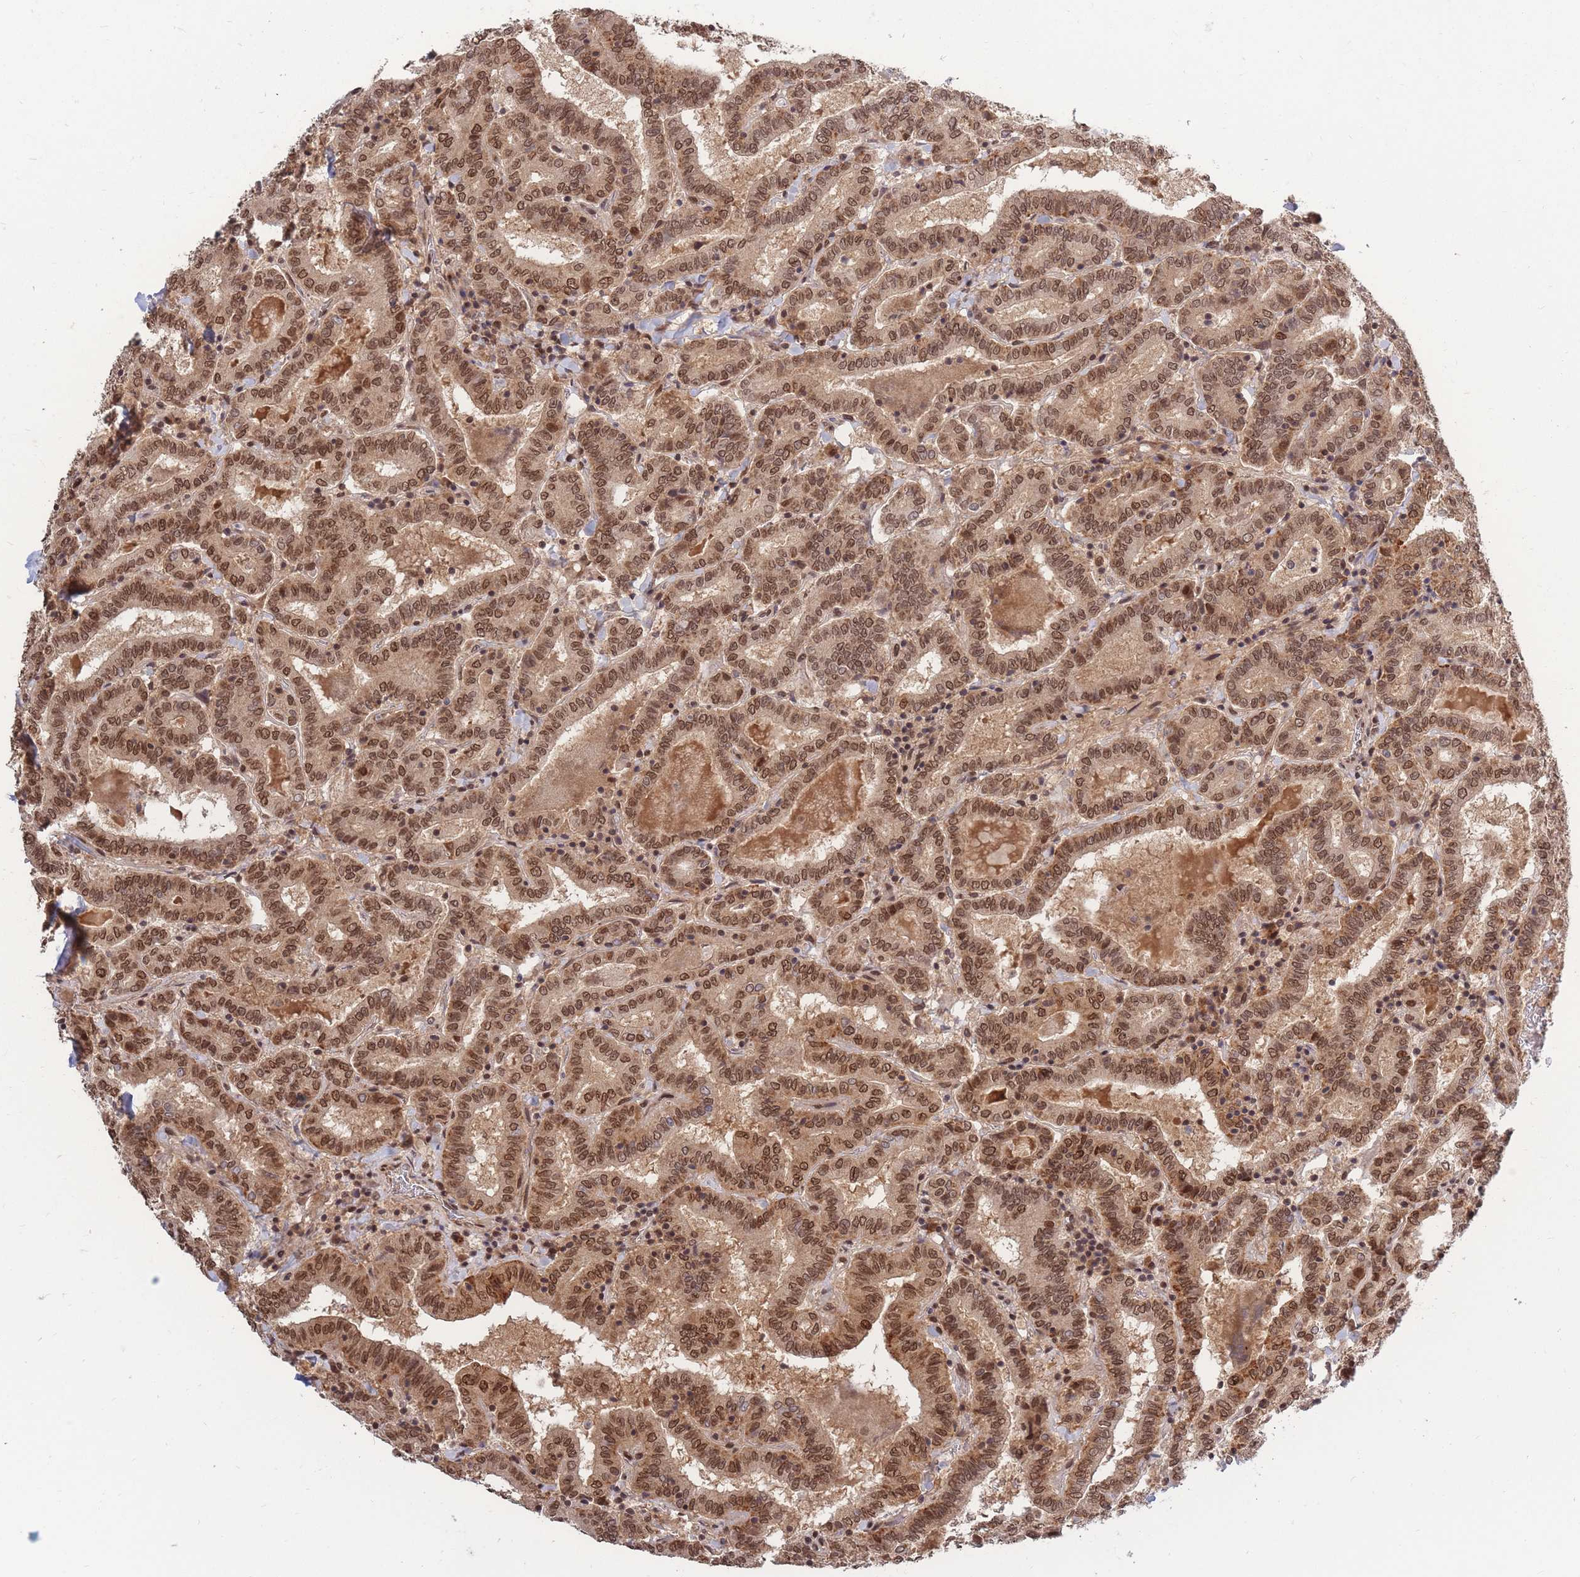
{"staining": {"intensity": "moderate", "quantity": ">75%", "location": "cytoplasmic/membranous,nuclear"}, "tissue": "thyroid cancer", "cell_type": "Tumor cells", "image_type": "cancer", "snomed": [{"axis": "morphology", "description": "Papillary adenocarcinoma, NOS"}, {"axis": "topography", "description": "Thyroid gland"}], "caption": "Thyroid cancer stained with a brown dye displays moderate cytoplasmic/membranous and nuclear positive expression in approximately >75% of tumor cells.", "gene": "SRA1", "patient": {"sex": "female", "age": 72}}